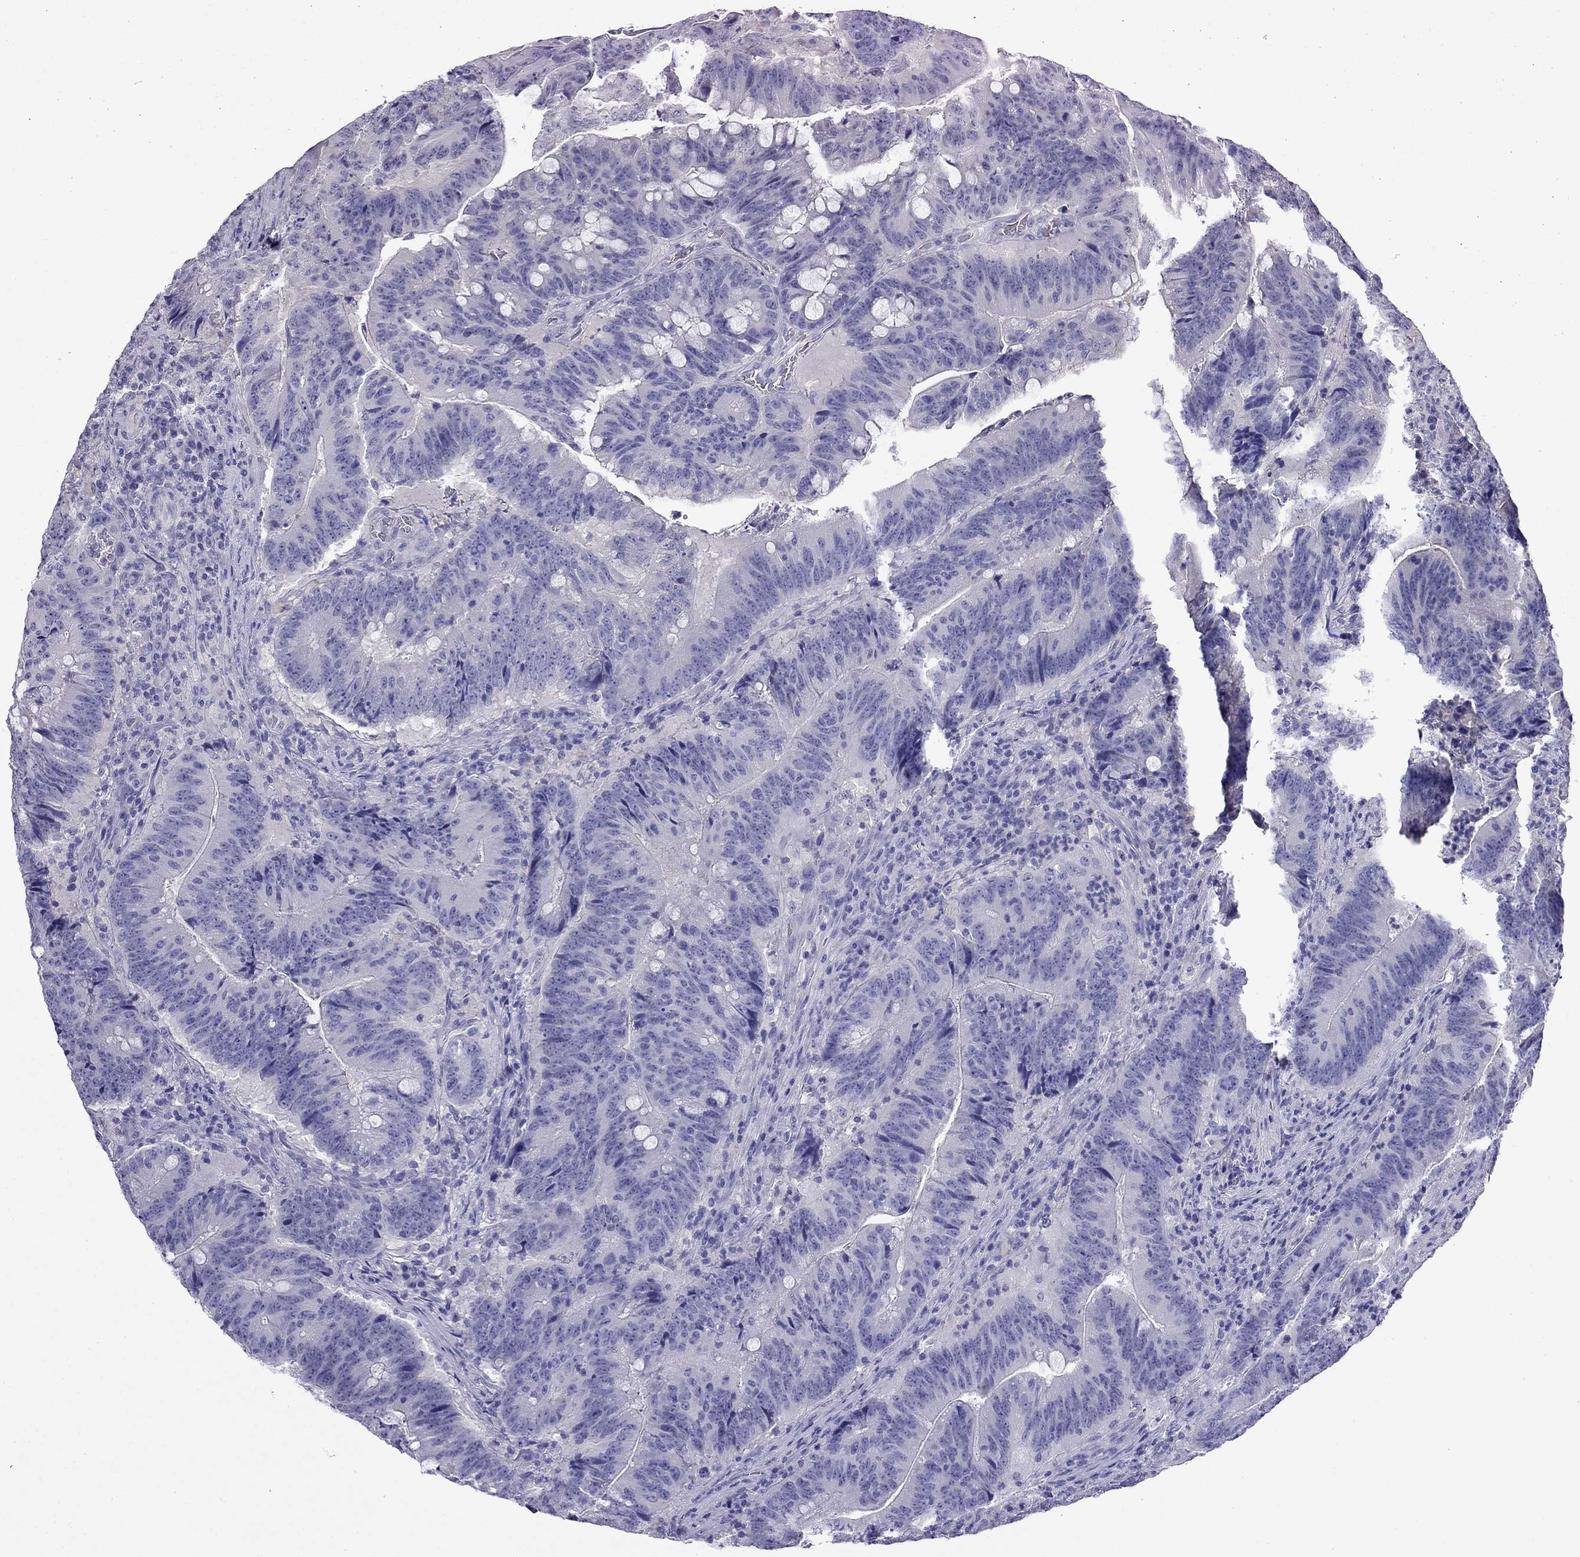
{"staining": {"intensity": "negative", "quantity": "none", "location": "none"}, "tissue": "colorectal cancer", "cell_type": "Tumor cells", "image_type": "cancer", "snomed": [{"axis": "morphology", "description": "Adenocarcinoma, NOS"}, {"axis": "topography", "description": "Colon"}], "caption": "An image of human colorectal cancer (adenocarcinoma) is negative for staining in tumor cells.", "gene": "MYO15A", "patient": {"sex": "female", "age": 87}}